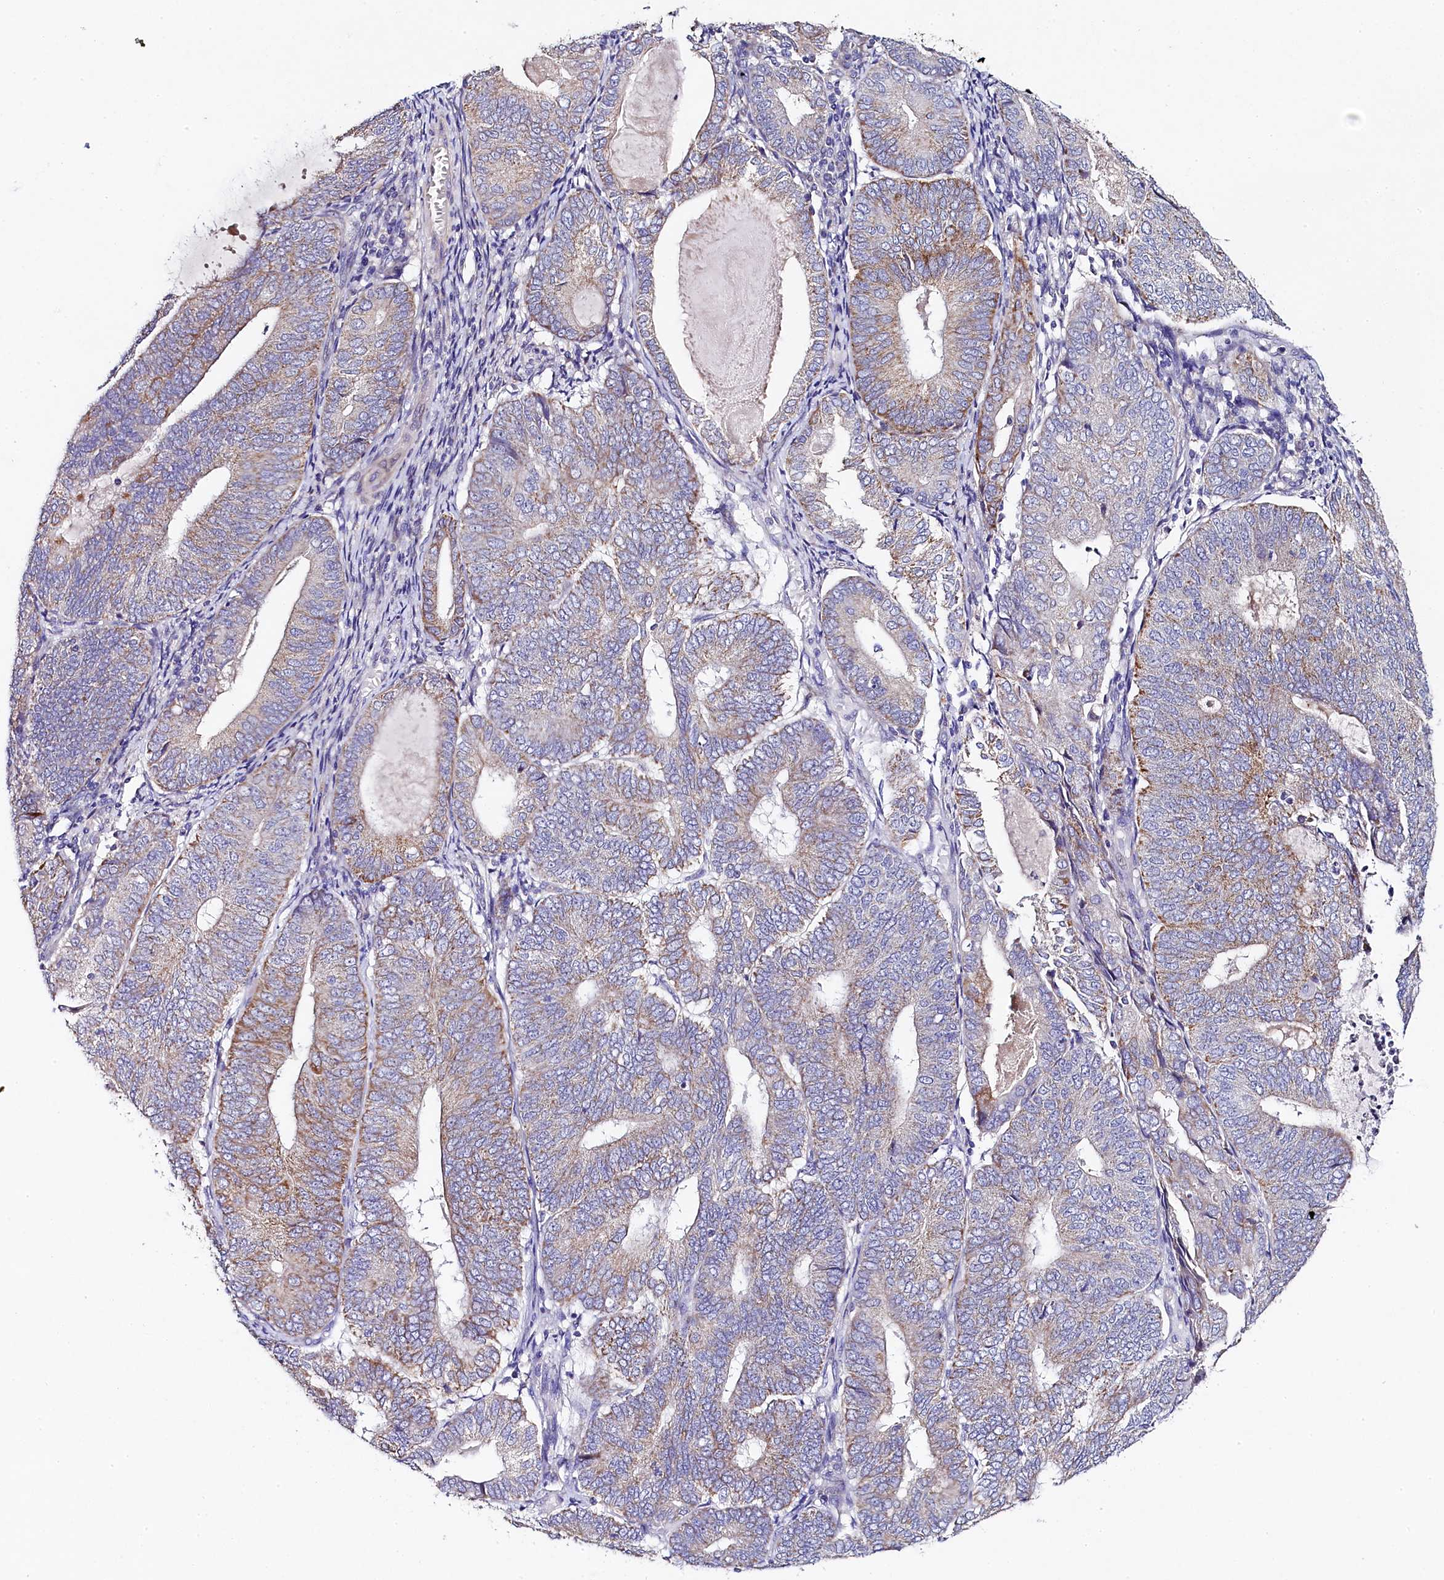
{"staining": {"intensity": "moderate", "quantity": "<25%", "location": "cytoplasmic/membranous"}, "tissue": "endometrial cancer", "cell_type": "Tumor cells", "image_type": "cancer", "snomed": [{"axis": "morphology", "description": "Adenocarcinoma, NOS"}, {"axis": "topography", "description": "Endometrium"}], "caption": "This is a photomicrograph of immunohistochemistry (IHC) staining of endometrial cancer (adenocarcinoma), which shows moderate positivity in the cytoplasmic/membranous of tumor cells.", "gene": "FXYD6", "patient": {"sex": "female", "age": 81}}